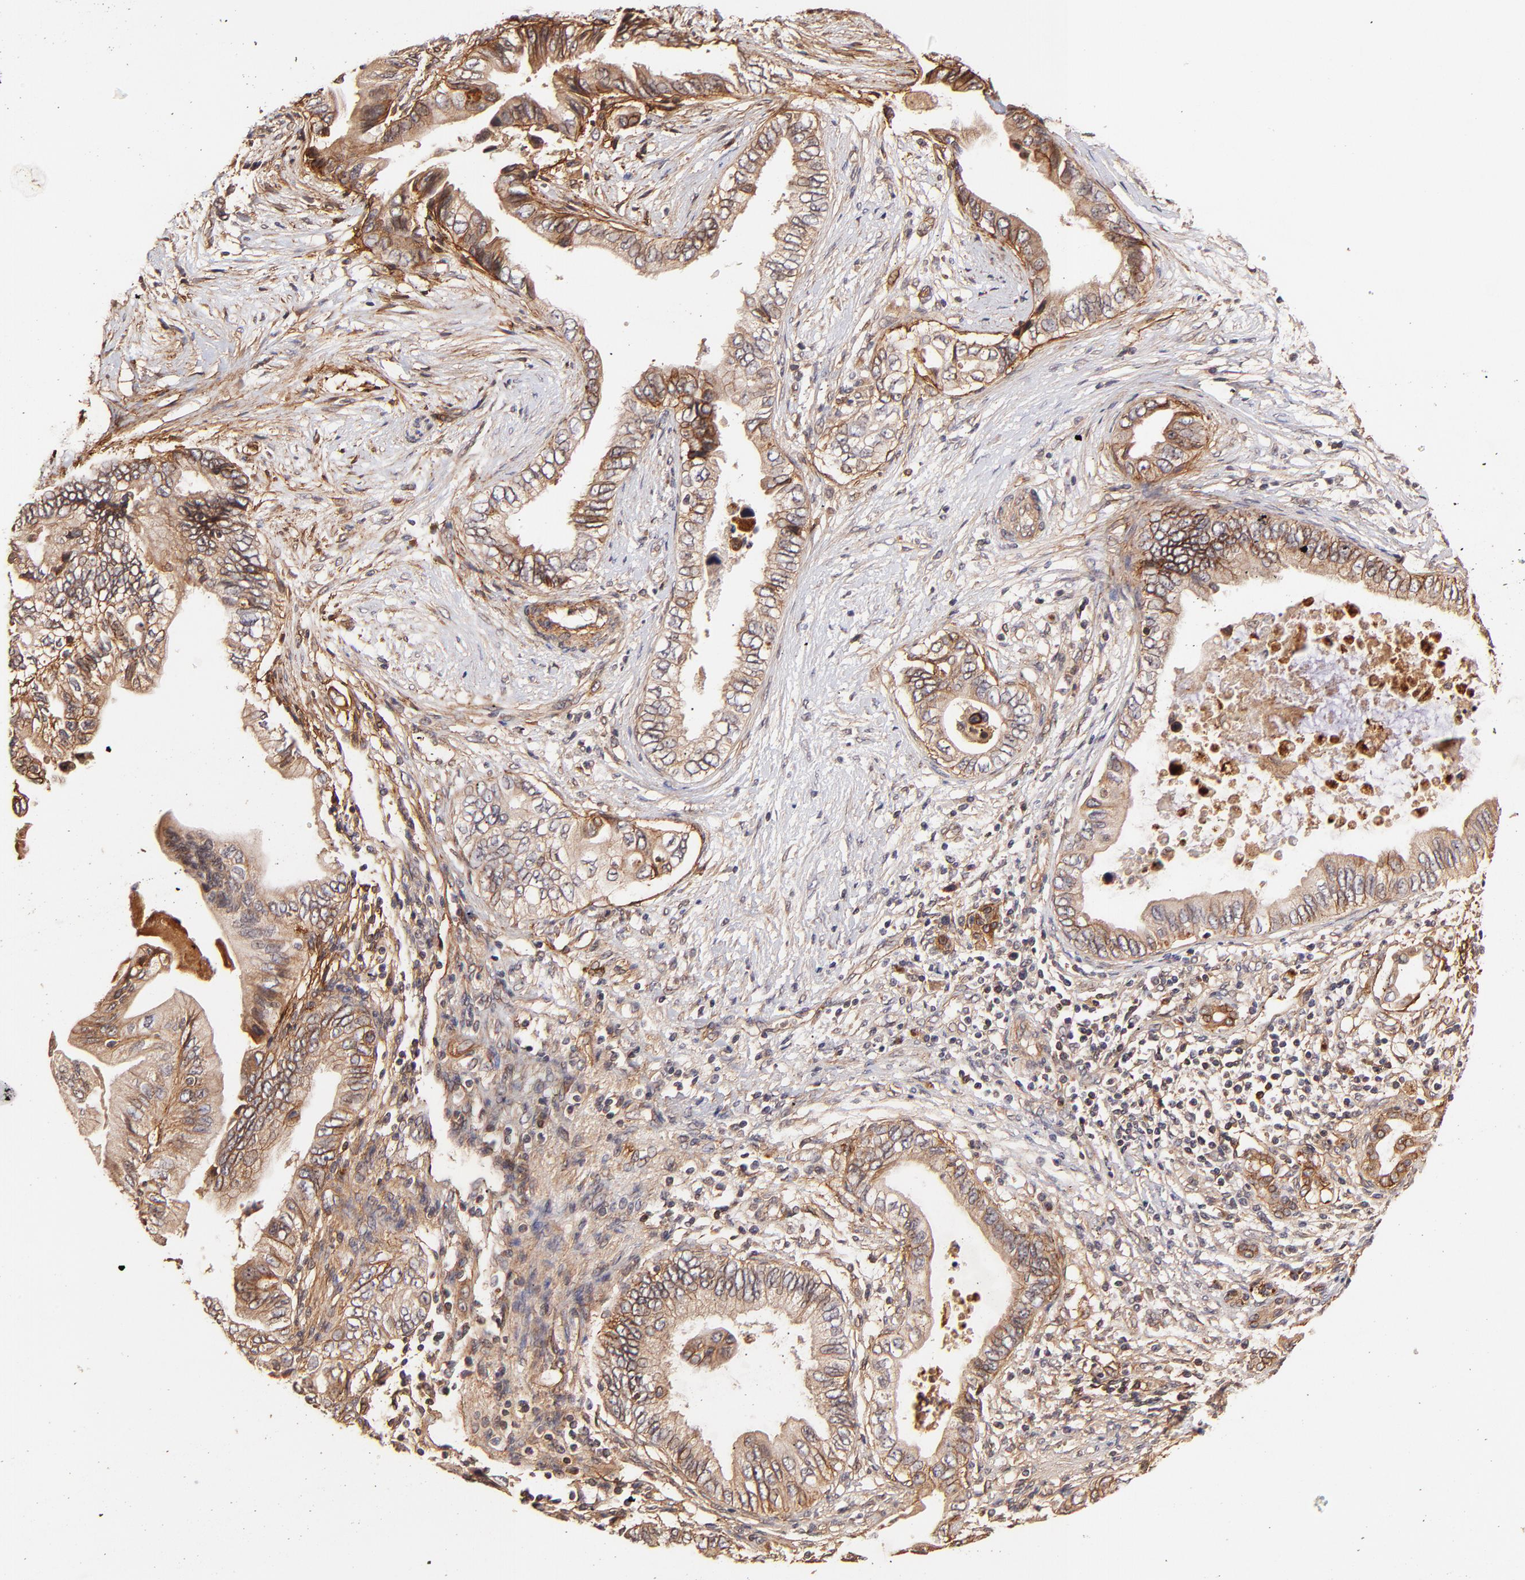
{"staining": {"intensity": "moderate", "quantity": ">75%", "location": "cytoplasmic/membranous"}, "tissue": "pancreatic cancer", "cell_type": "Tumor cells", "image_type": "cancer", "snomed": [{"axis": "morphology", "description": "Adenocarcinoma, NOS"}, {"axis": "topography", "description": "Pancreas"}], "caption": "The immunohistochemical stain shows moderate cytoplasmic/membranous staining in tumor cells of adenocarcinoma (pancreatic) tissue.", "gene": "ITGB1", "patient": {"sex": "female", "age": 66}}